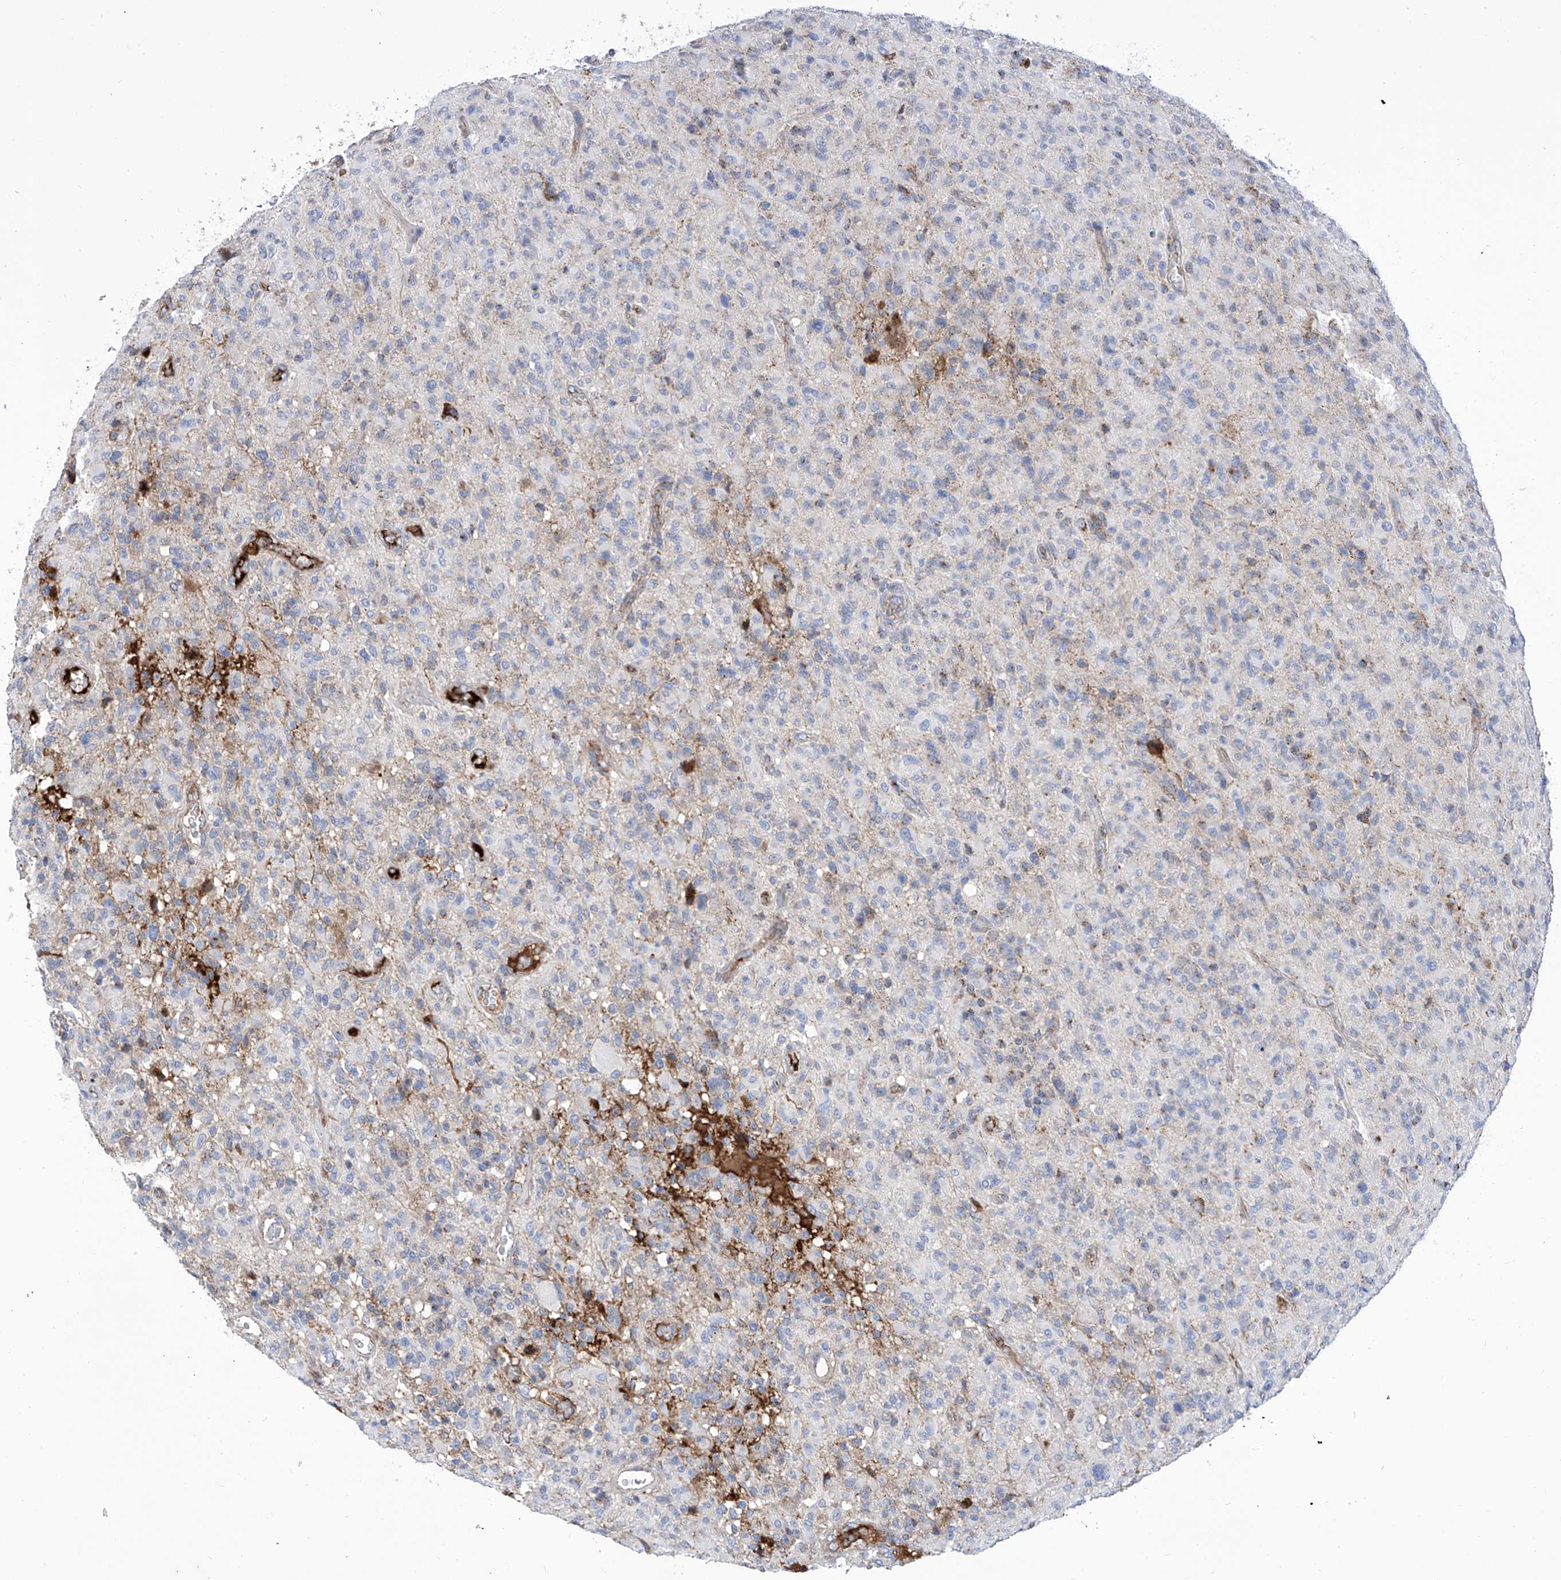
{"staining": {"intensity": "negative", "quantity": "none", "location": "none"}, "tissue": "glioma", "cell_type": "Tumor cells", "image_type": "cancer", "snomed": [{"axis": "morphology", "description": "Glioma, malignant, High grade"}, {"axis": "topography", "description": "Brain"}], "caption": "A photomicrograph of glioma stained for a protein demonstrates no brown staining in tumor cells.", "gene": "SRBD1", "patient": {"sex": "female", "age": 57}}